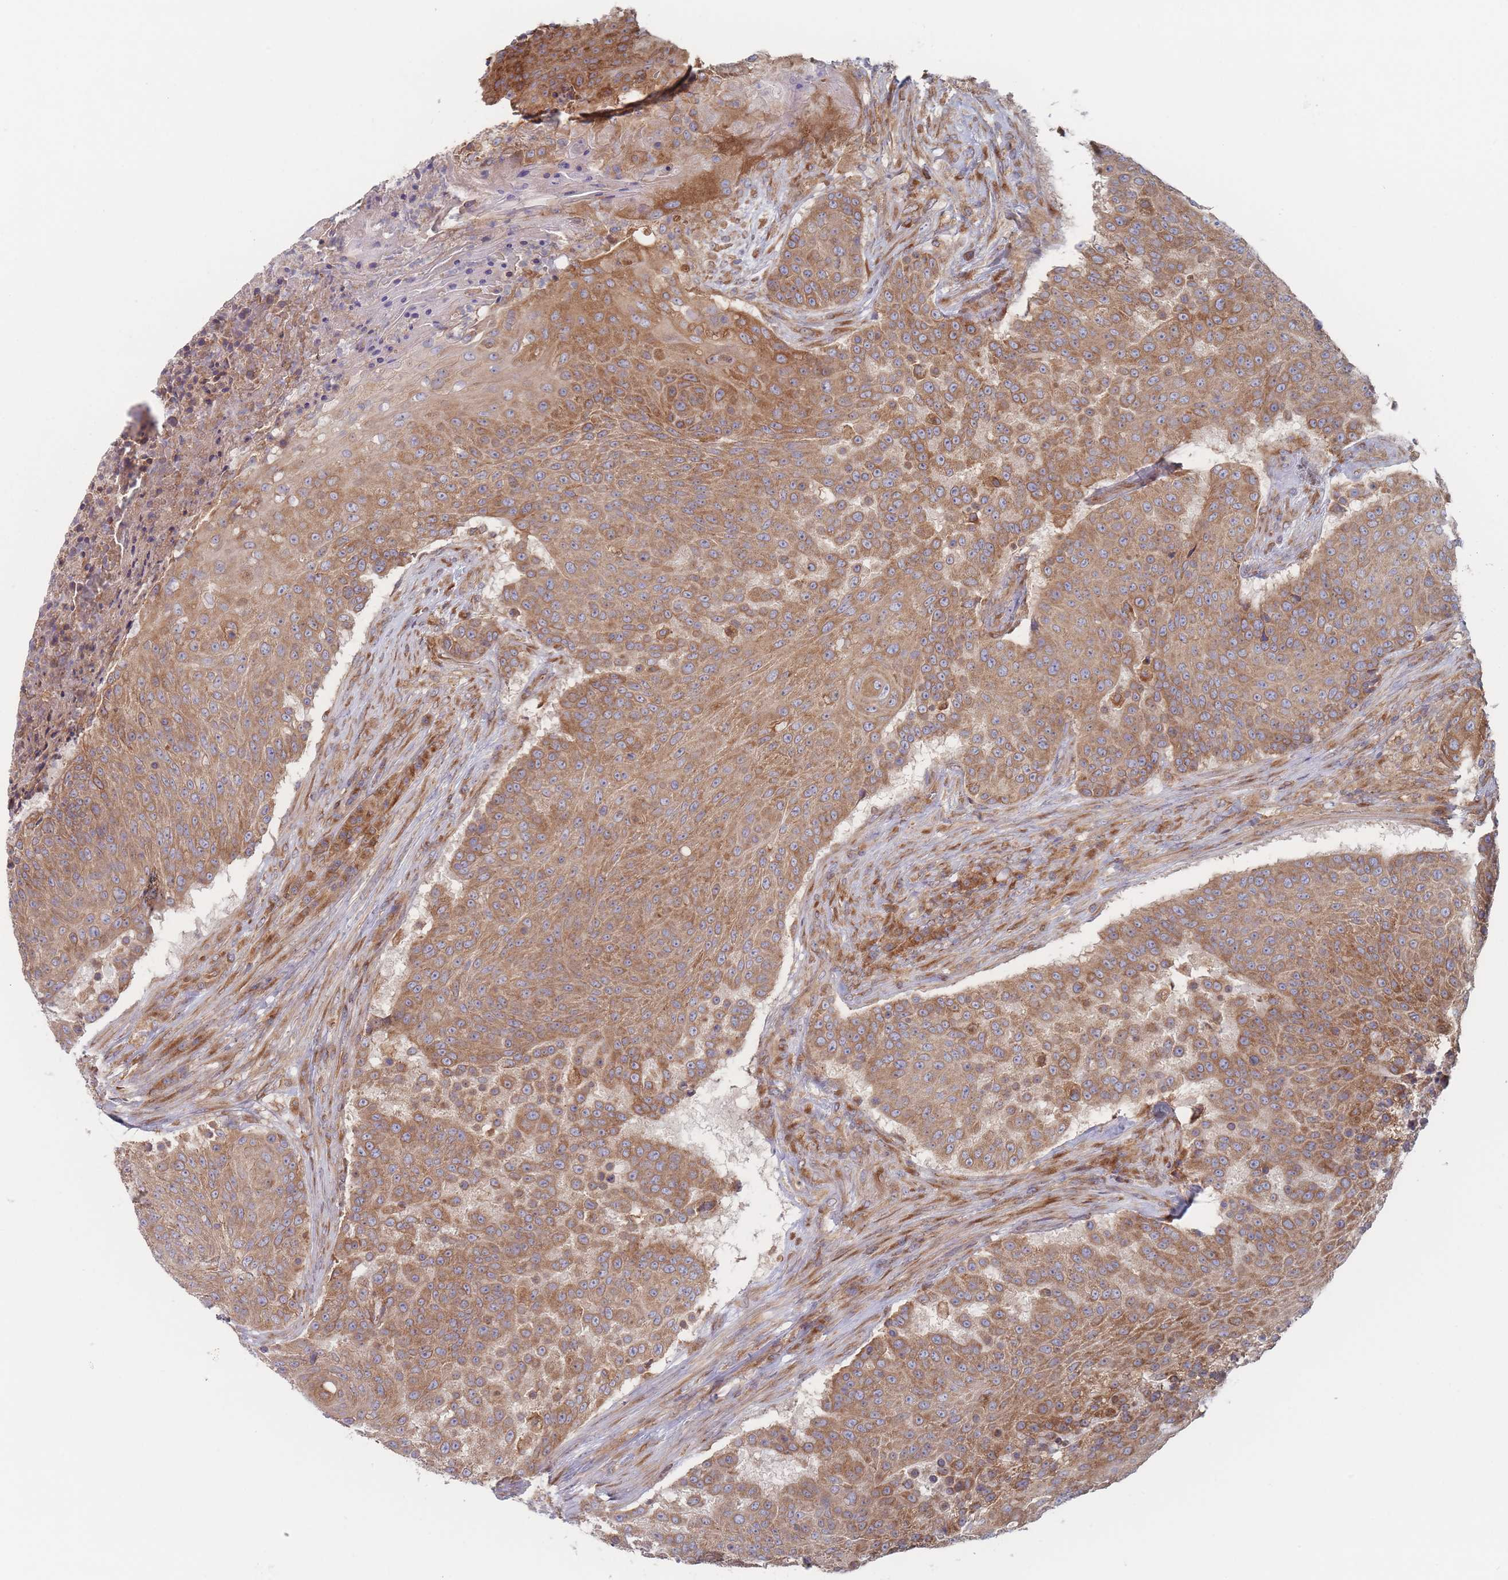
{"staining": {"intensity": "moderate", "quantity": ">75%", "location": "cytoplasmic/membranous"}, "tissue": "urothelial cancer", "cell_type": "Tumor cells", "image_type": "cancer", "snomed": [{"axis": "morphology", "description": "Urothelial carcinoma, High grade"}, {"axis": "topography", "description": "Urinary bladder"}], "caption": "Moderate cytoplasmic/membranous expression for a protein is seen in about >75% of tumor cells of urothelial cancer using immunohistochemistry (IHC).", "gene": "KDSR", "patient": {"sex": "female", "age": 63}}